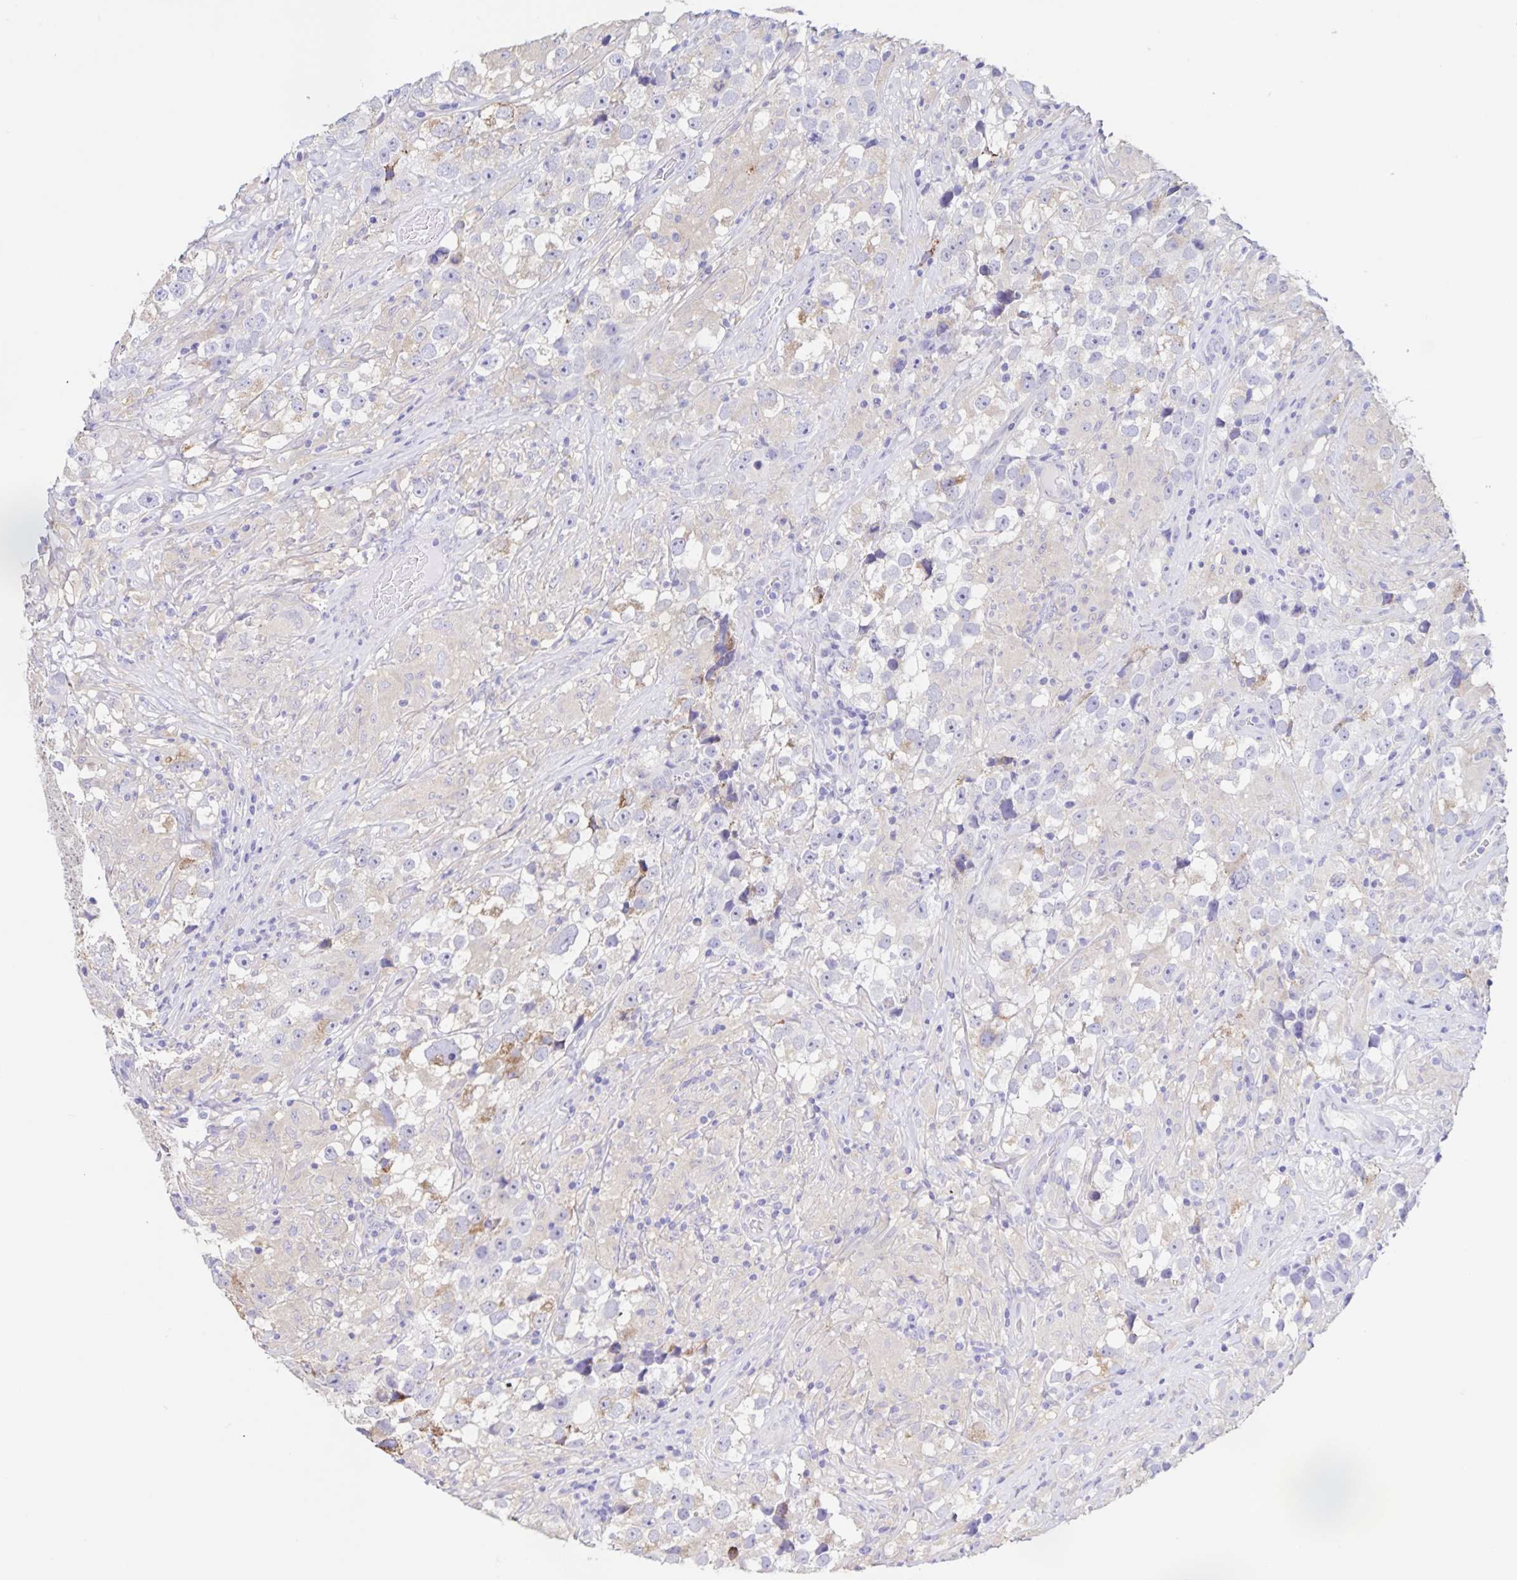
{"staining": {"intensity": "negative", "quantity": "none", "location": "none"}, "tissue": "testis cancer", "cell_type": "Tumor cells", "image_type": "cancer", "snomed": [{"axis": "morphology", "description": "Seminoma, NOS"}, {"axis": "topography", "description": "Testis"}], "caption": "This is a histopathology image of IHC staining of seminoma (testis), which shows no staining in tumor cells.", "gene": "BOLL", "patient": {"sex": "male", "age": 46}}